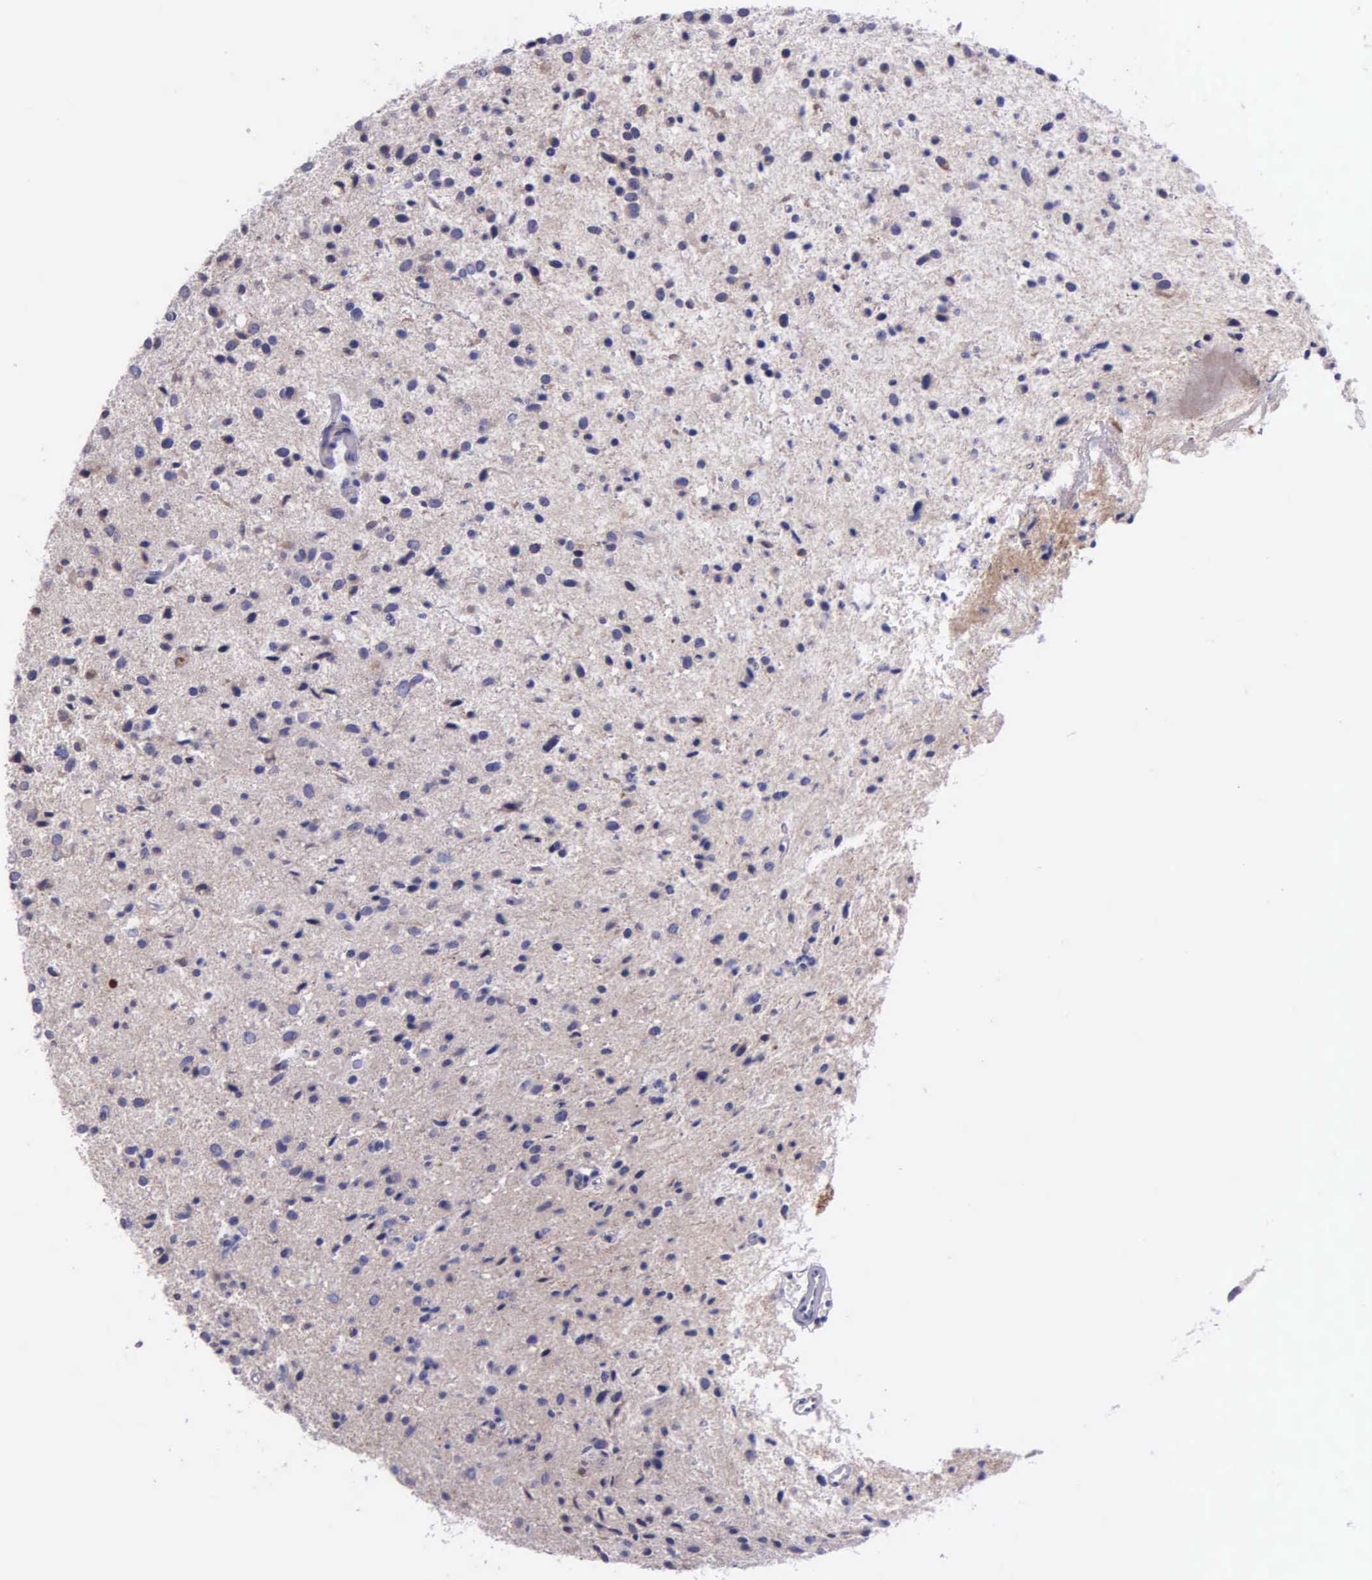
{"staining": {"intensity": "negative", "quantity": "none", "location": "none"}, "tissue": "glioma", "cell_type": "Tumor cells", "image_type": "cancer", "snomed": [{"axis": "morphology", "description": "Glioma, malignant, Low grade"}, {"axis": "topography", "description": "Brain"}], "caption": "There is no significant expression in tumor cells of glioma.", "gene": "ZC3H12B", "patient": {"sex": "female", "age": 46}}